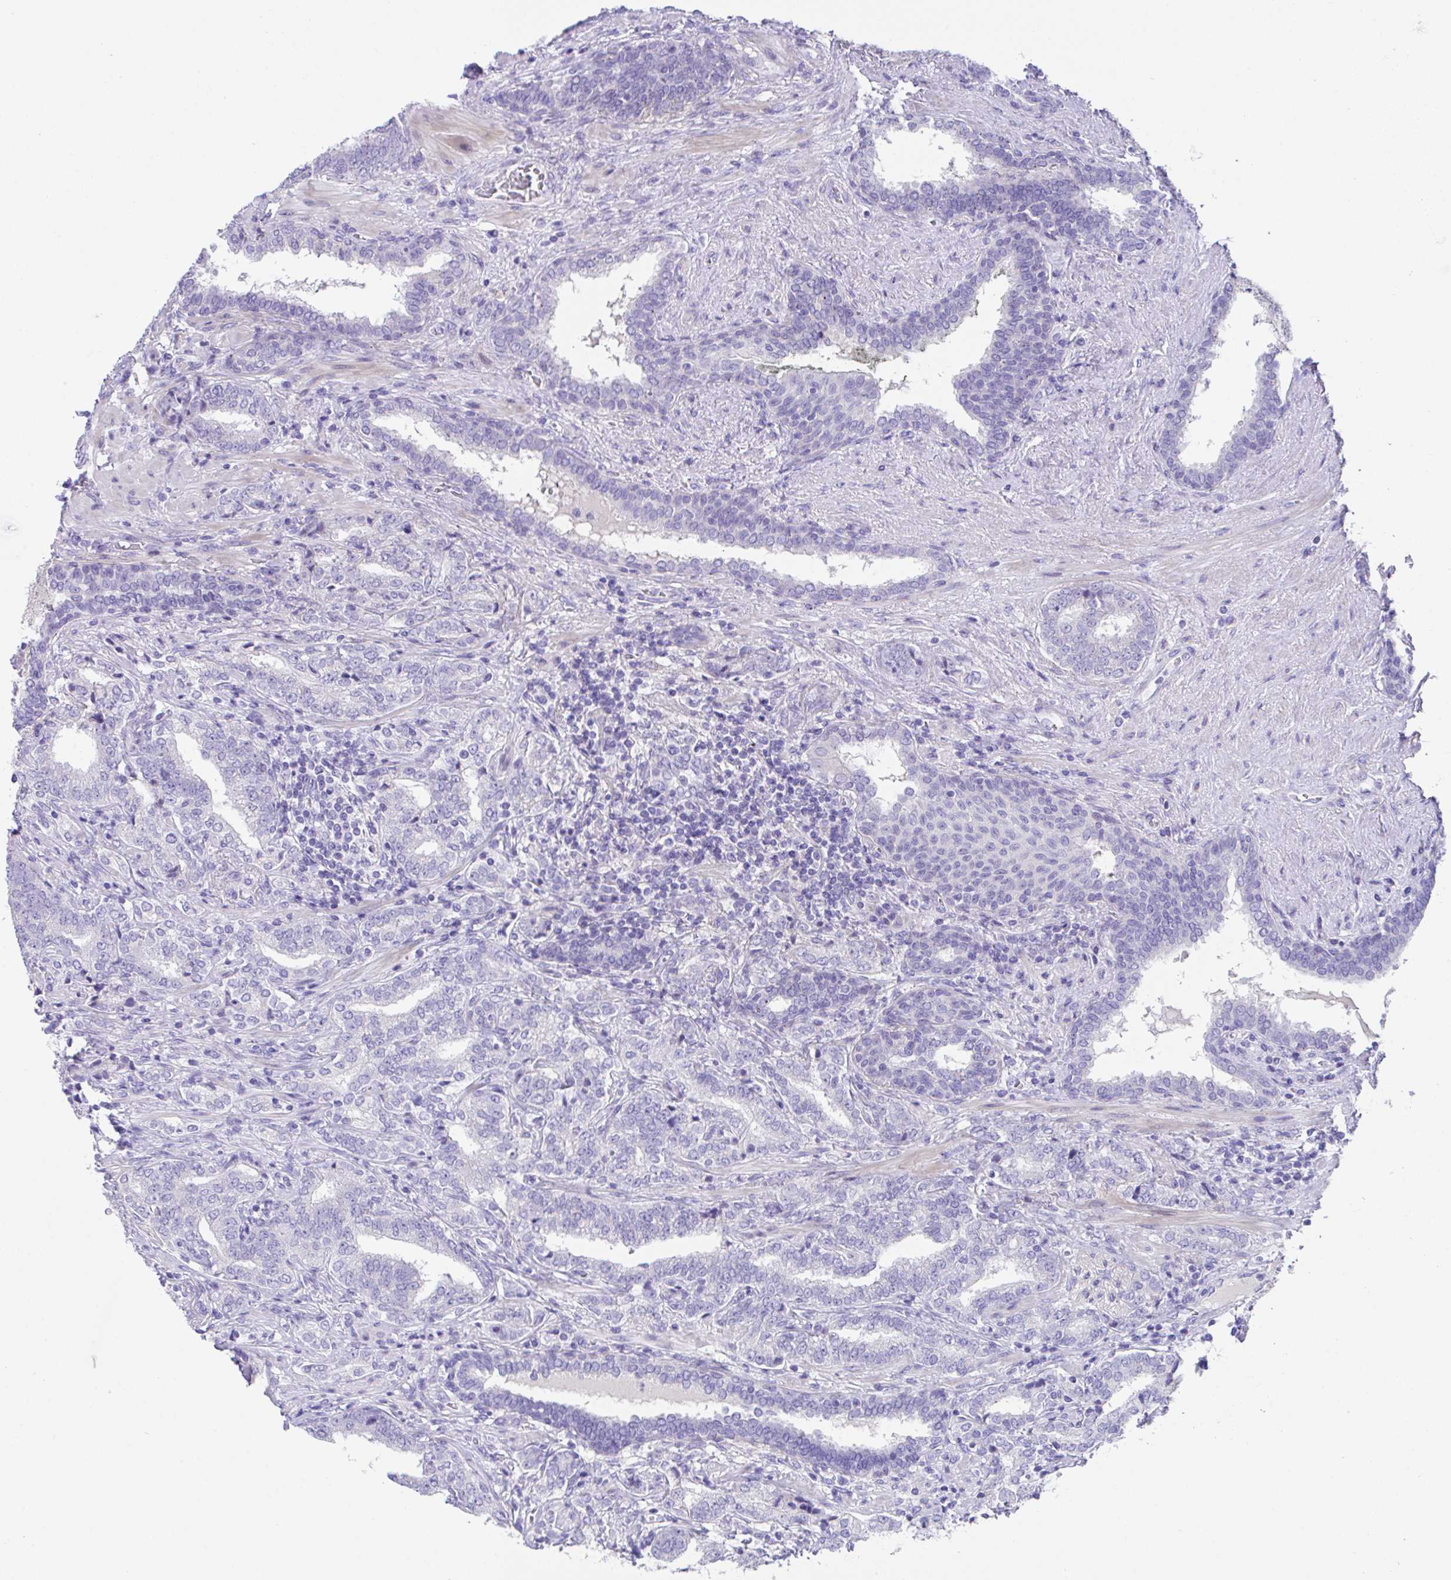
{"staining": {"intensity": "negative", "quantity": "none", "location": "none"}, "tissue": "prostate cancer", "cell_type": "Tumor cells", "image_type": "cancer", "snomed": [{"axis": "morphology", "description": "Adenocarcinoma, High grade"}, {"axis": "topography", "description": "Prostate"}], "caption": "DAB (3,3'-diaminobenzidine) immunohistochemical staining of prostate cancer (high-grade adenocarcinoma) displays no significant positivity in tumor cells.", "gene": "SLC16A6", "patient": {"sex": "male", "age": 72}}